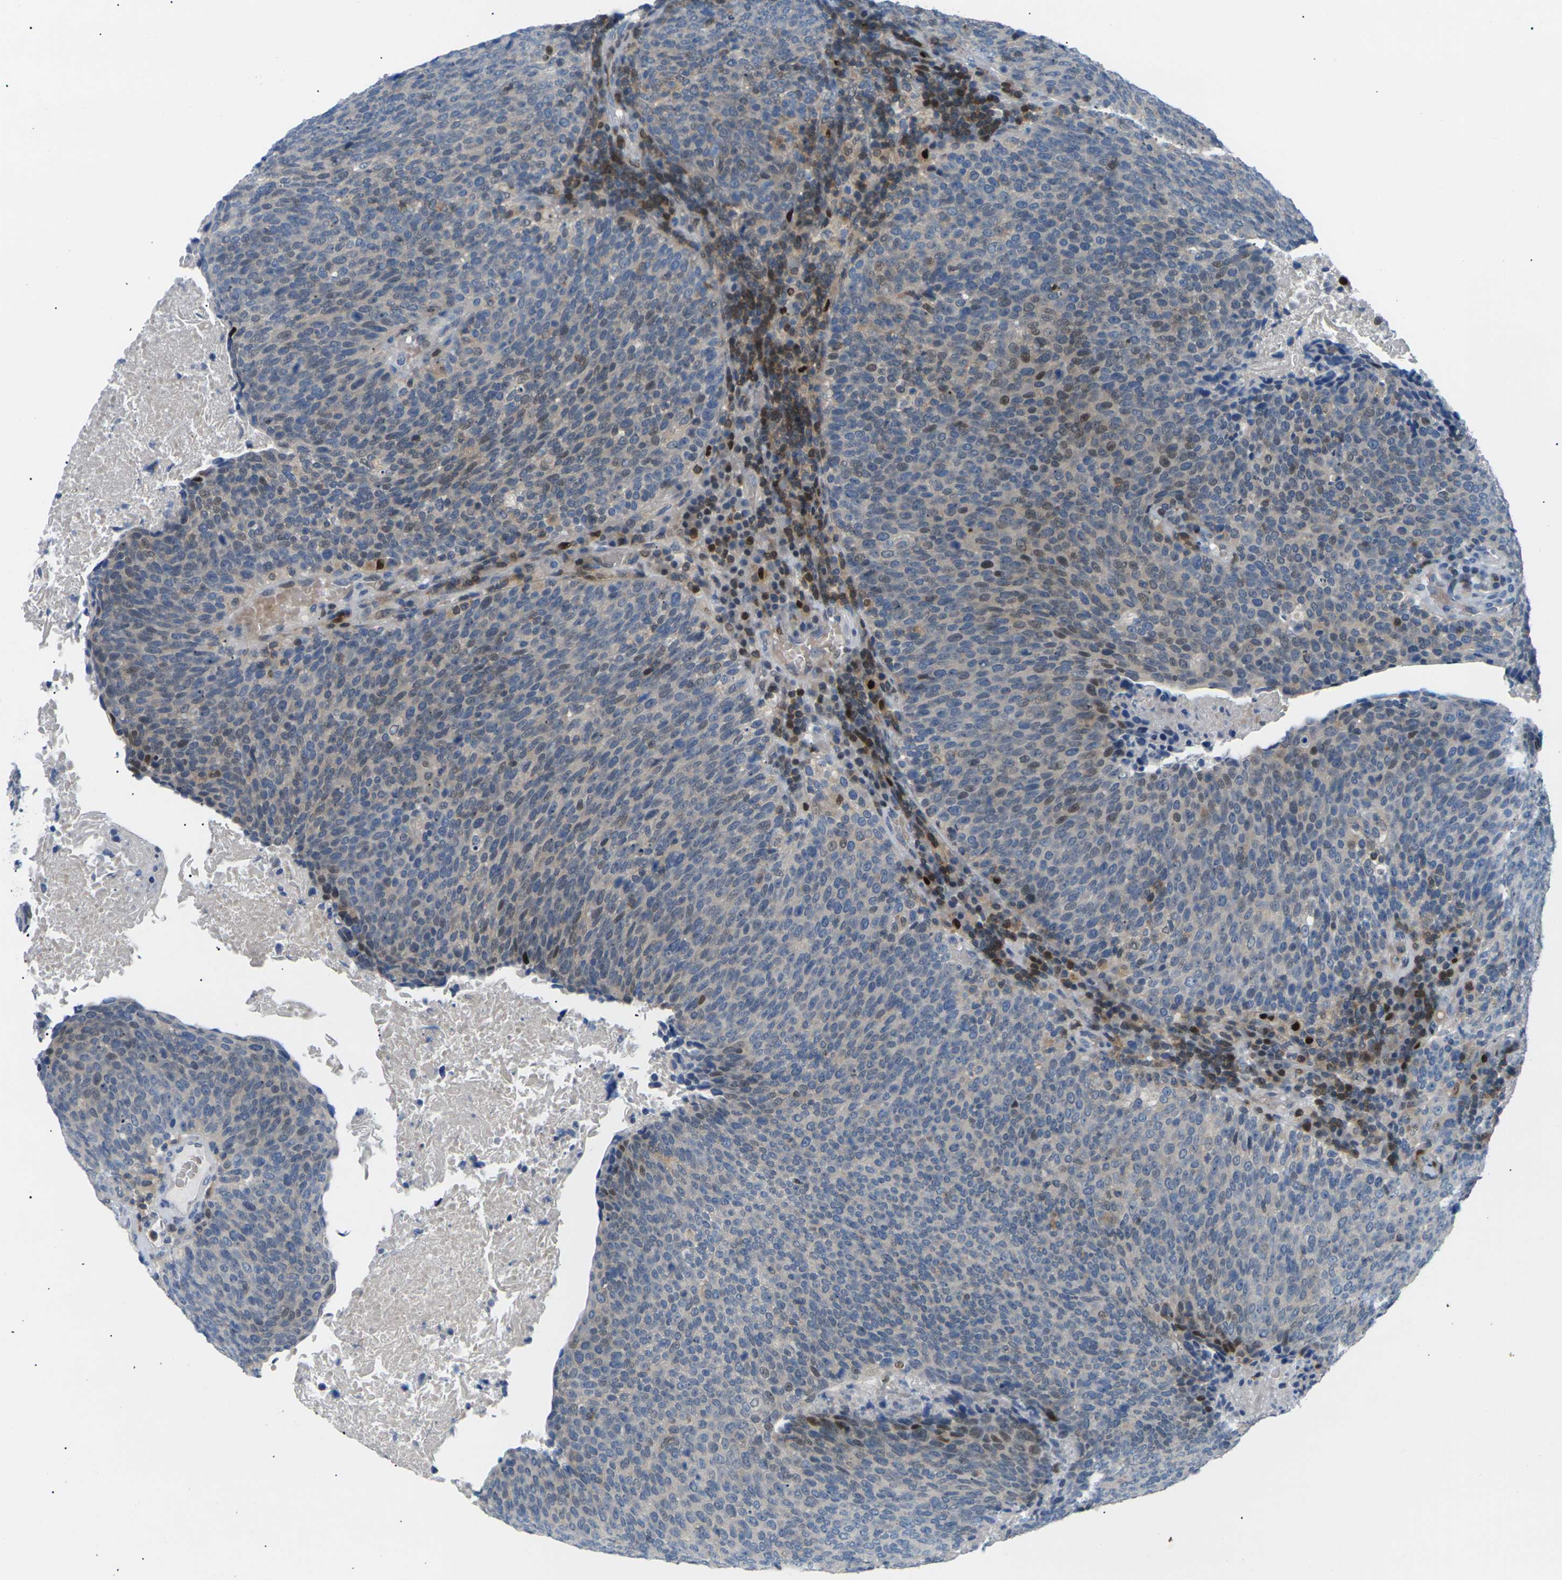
{"staining": {"intensity": "moderate", "quantity": "25%-75%", "location": "nuclear"}, "tissue": "head and neck cancer", "cell_type": "Tumor cells", "image_type": "cancer", "snomed": [{"axis": "morphology", "description": "Squamous cell carcinoma, NOS"}, {"axis": "morphology", "description": "Squamous cell carcinoma, metastatic, NOS"}, {"axis": "topography", "description": "Lymph node"}, {"axis": "topography", "description": "Head-Neck"}], "caption": "High-power microscopy captured an immunohistochemistry photomicrograph of head and neck squamous cell carcinoma, revealing moderate nuclear positivity in about 25%-75% of tumor cells.", "gene": "RPS6KA3", "patient": {"sex": "male", "age": 62}}